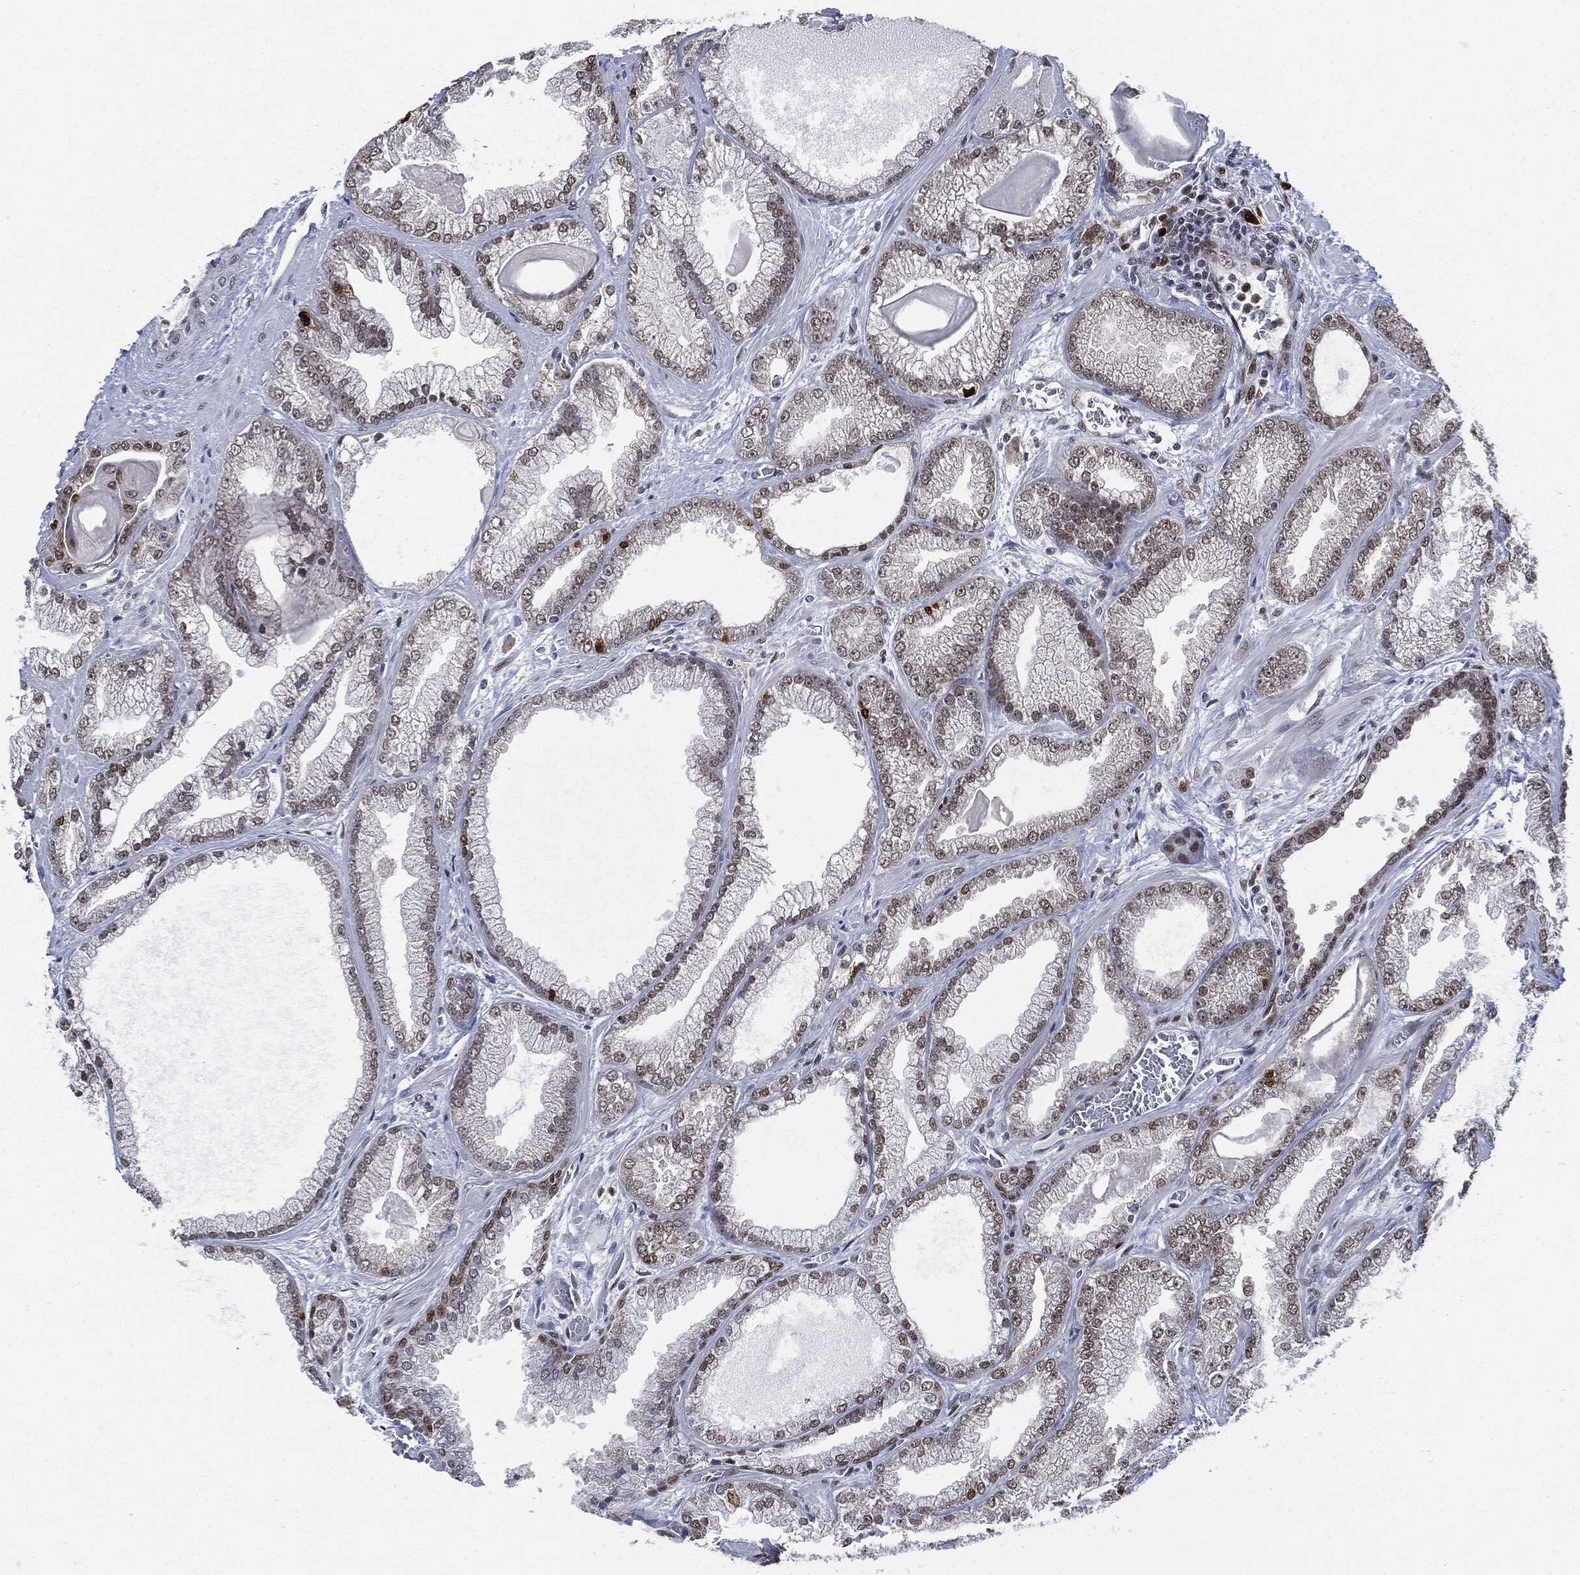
{"staining": {"intensity": "moderate", "quantity": "25%-75%", "location": "nuclear"}, "tissue": "prostate cancer", "cell_type": "Tumor cells", "image_type": "cancer", "snomed": [{"axis": "morphology", "description": "Adenocarcinoma, Low grade"}, {"axis": "topography", "description": "Prostate"}], "caption": "Immunohistochemical staining of prostate cancer (low-grade adenocarcinoma) reveals moderate nuclear protein expression in approximately 25%-75% of tumor cells. (DAB (3,3'-diaminobenzidine) IHC with brightfield microscopy, high magnification).", "gene": "PCNA", "patient": {"sex": "male", "age": 57}}